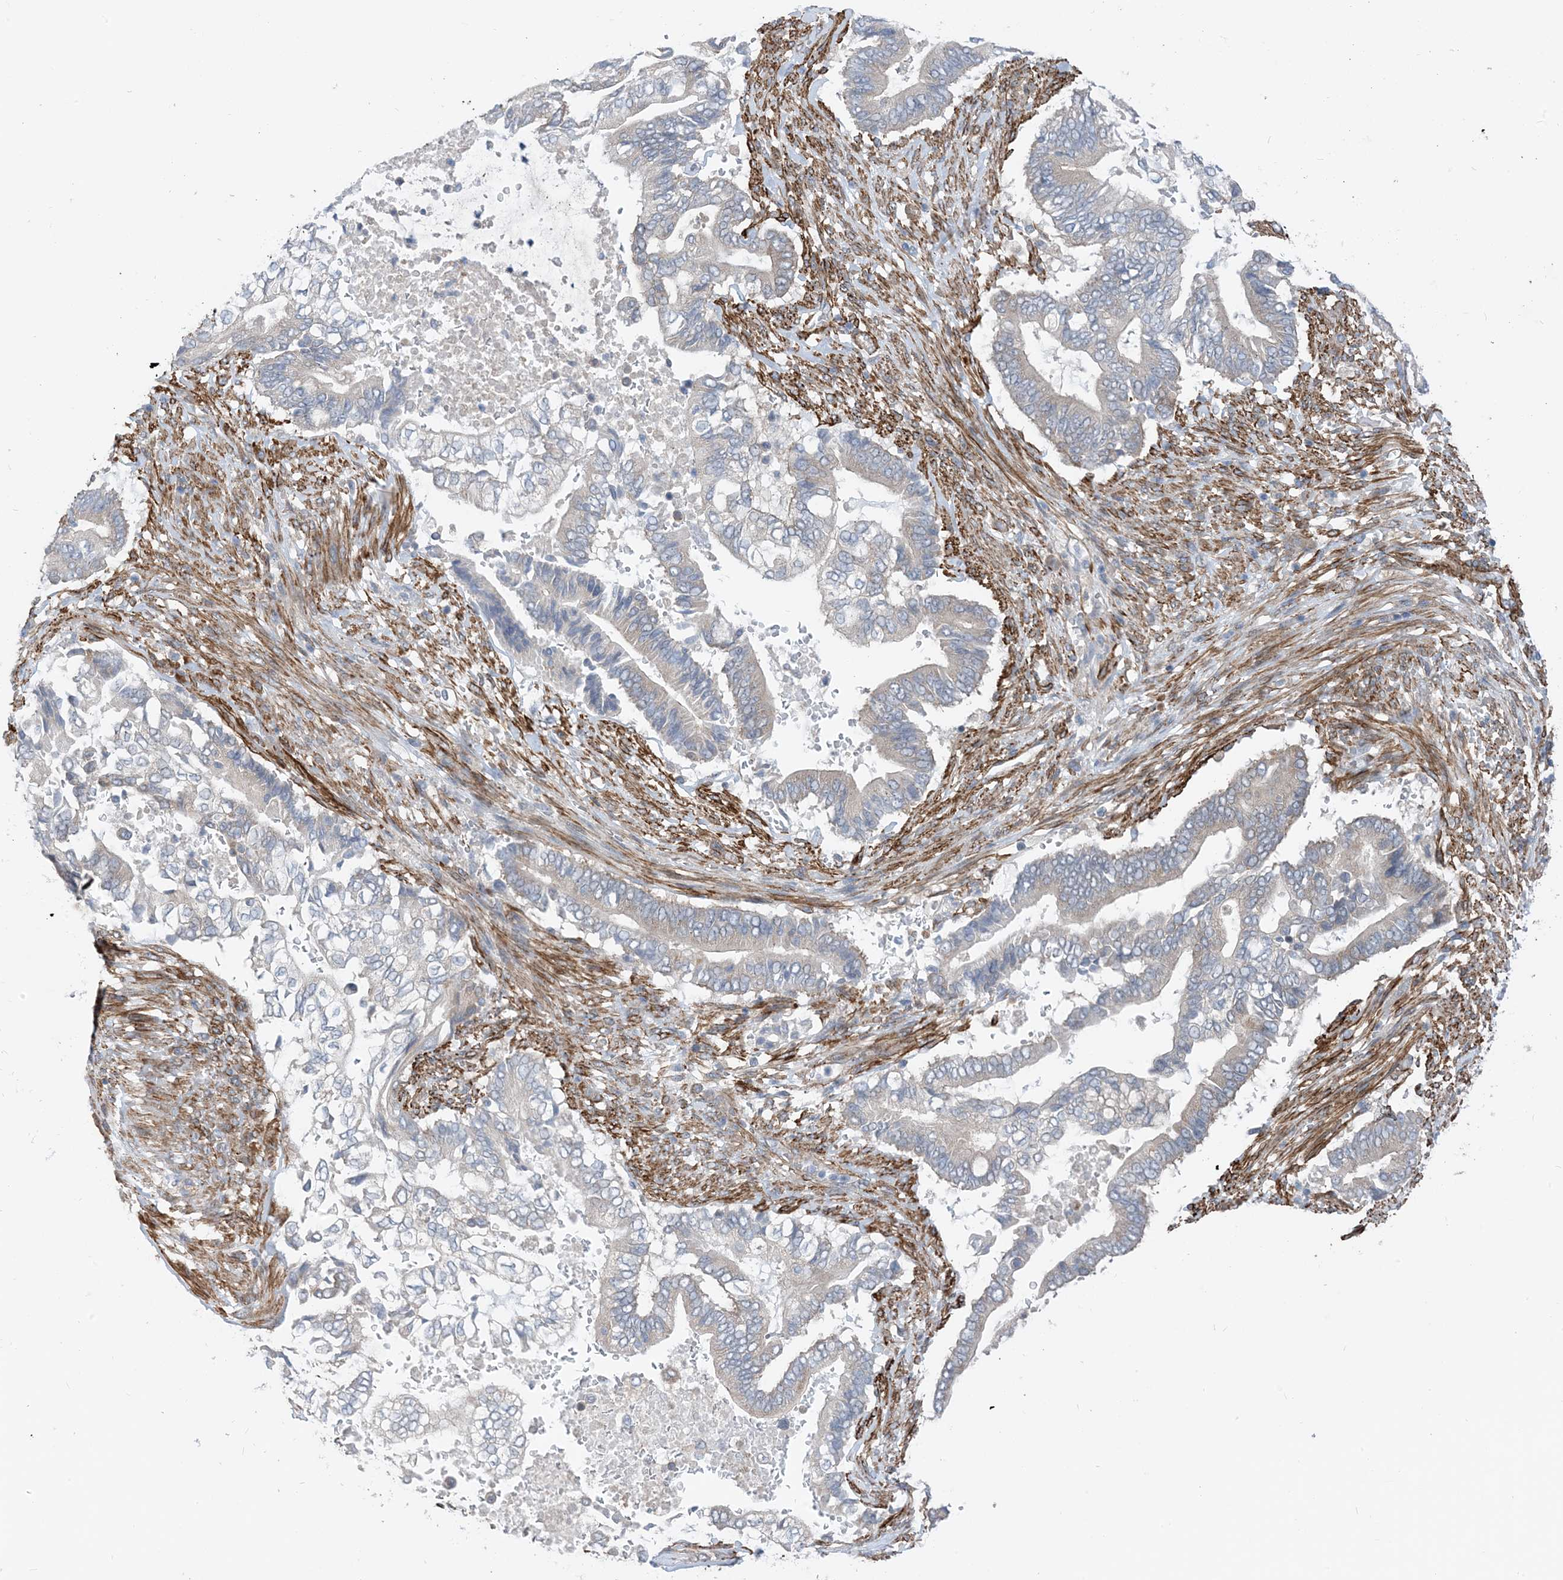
{"staining": {"intensity": "negative", "quantity": "none", "location": "none"}, "tissue": "pancreatic cancer", "cell_type": "Tumor cells", "image_type": "cancer", "snomed": [{"axis": "morphology", "description": "Adenocarcinoma, NOS"}, {"axis": "topography", "description": "Pancreas"}], "caption": "Immunohistochemistry of adenocarcinoma (pancreatic) shows no staining in tumor cells.", "gene": "PLEKHA3", "patient": {"sex": "male", "age": 68}}